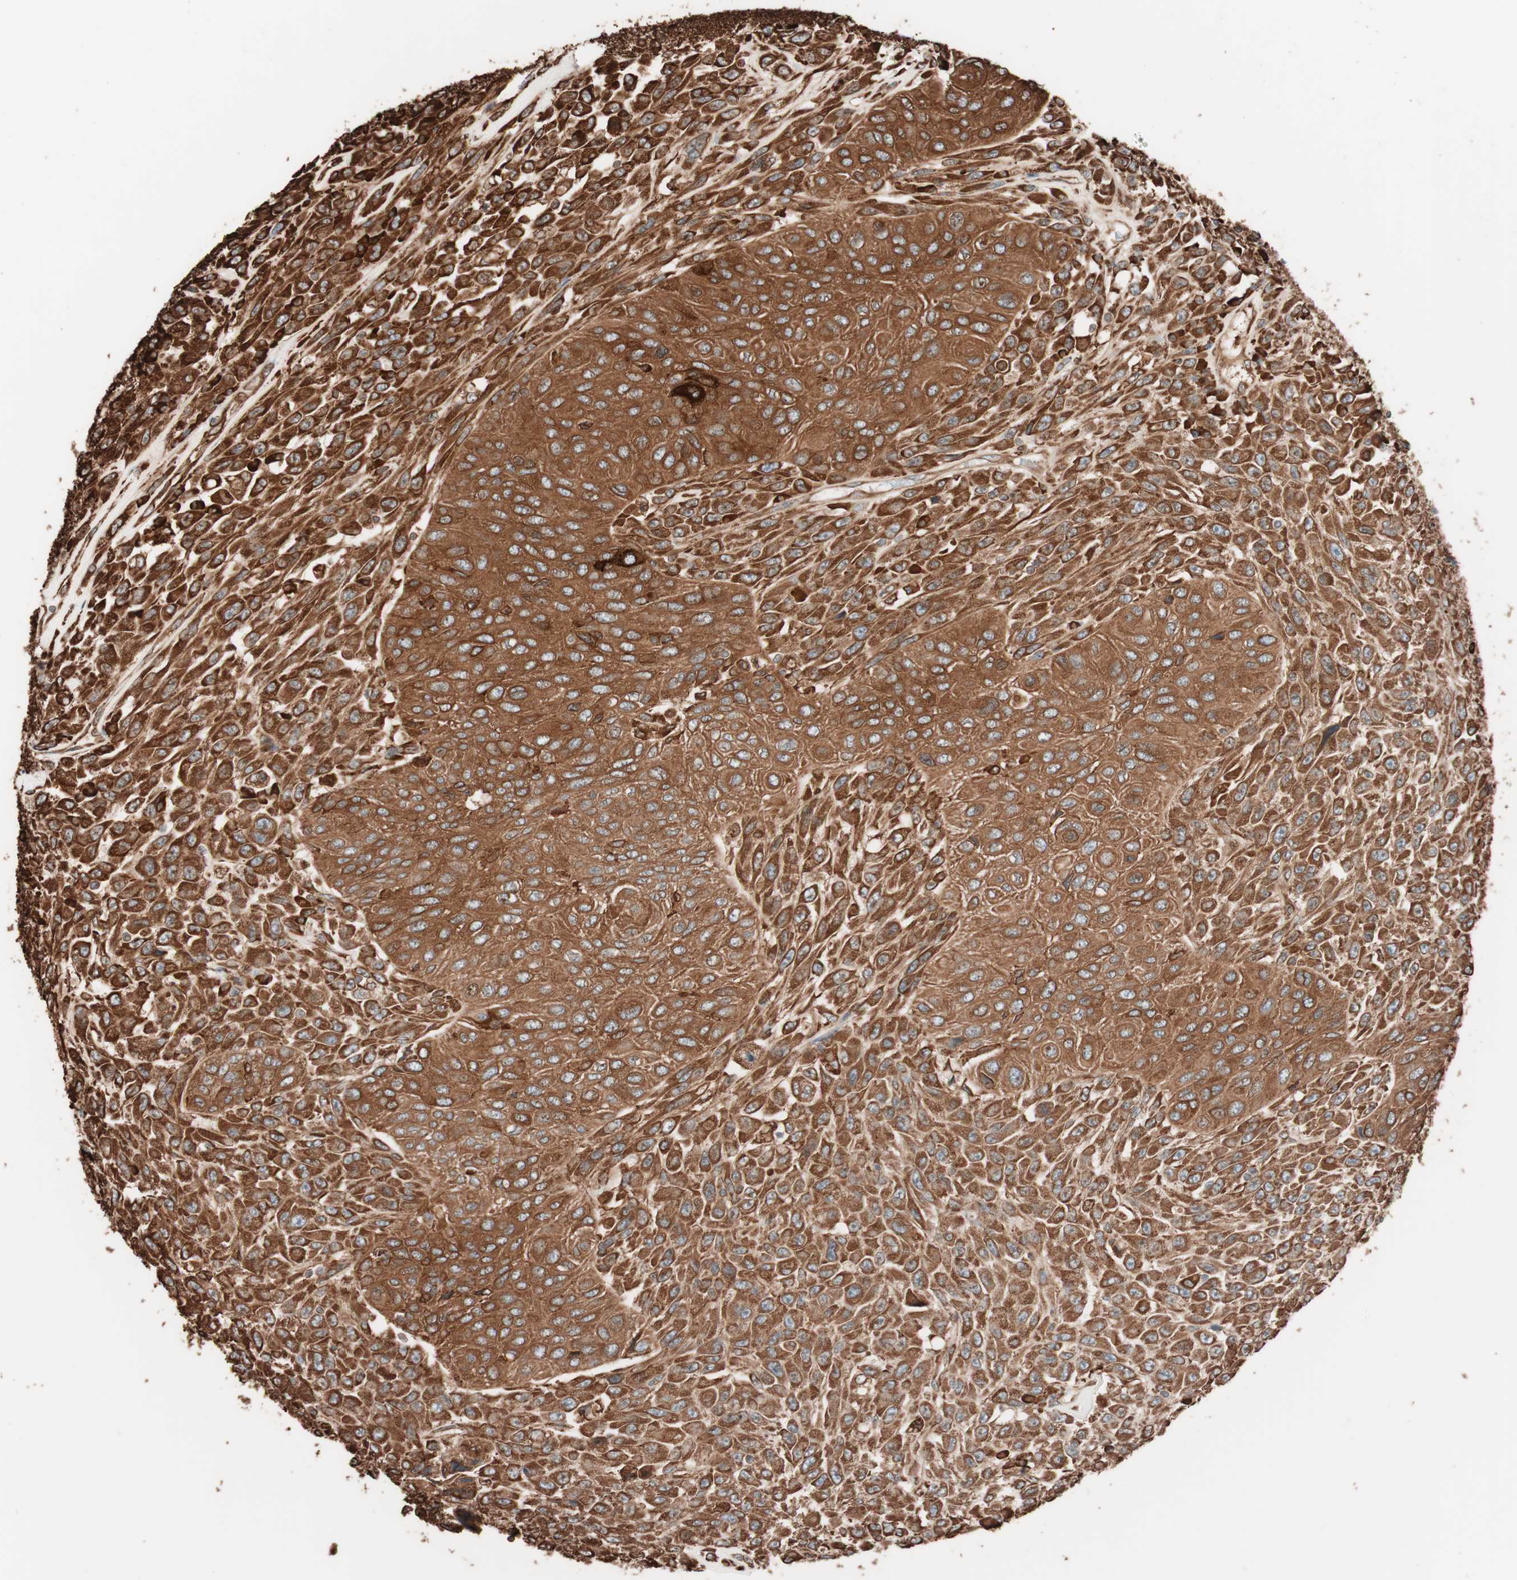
{"staining": {"intensity": "strong", "quantity": ">75%", "location": "cytoplasmic/membranous"}, "tissue": "urothelial cancer", "cell_type": "Tumor cells", "image_type": "cancer", "snomed": [{"axis": "morphology", "description": "Urothelial carcinoma, High grade"}, {"axis": "topography", "description": "Urinary bladder"}], "caption": "Immunohistochemical staining of urothelial carcinoma (high-grade) reveals high levels of strong cytoplasmic/membranous positivity in approximately >75% of tumor cells. Ihc stains the protein in brown and the nuclei are stained blue.", "gene": "VEGFA", "patient": {"sex": "male", "age": 66}}